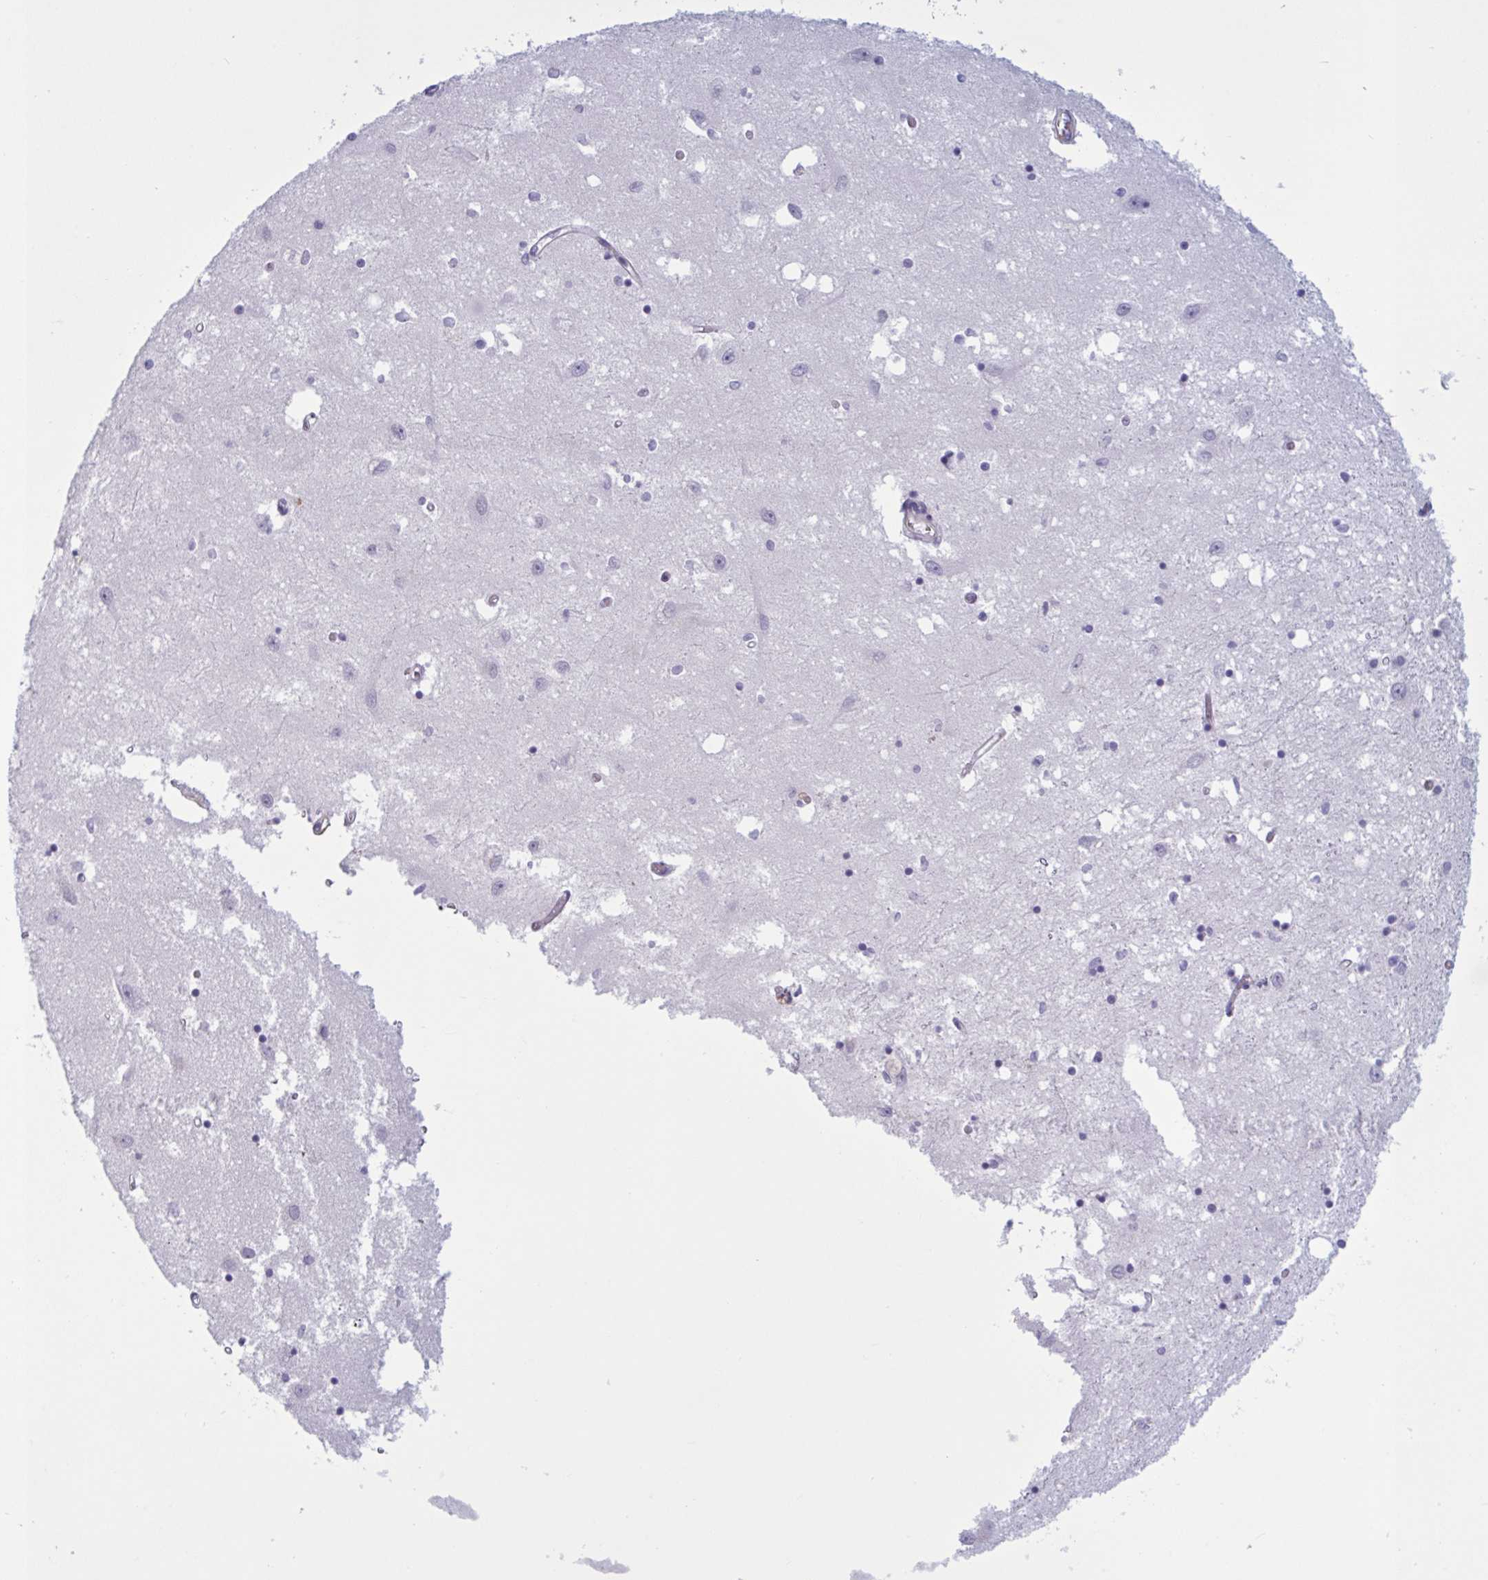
{"staining": {"intensity": "negative", "quantity": "none", "location": "none"}, "tissue": "caudate", "cell_type": "Glial cells", "image_type": "normal", "snomed": [{"axis": "morphology", "description": "Normal tissue, NOS"}, {"axis": "topography", "description": "Lateral ventricle wall"}], "caption": "Human caudate stained for a protein using IHC displays no positivity in glial cells.", "gene": "OR1L3", "patient": {"sex": "male", "age": 70}}